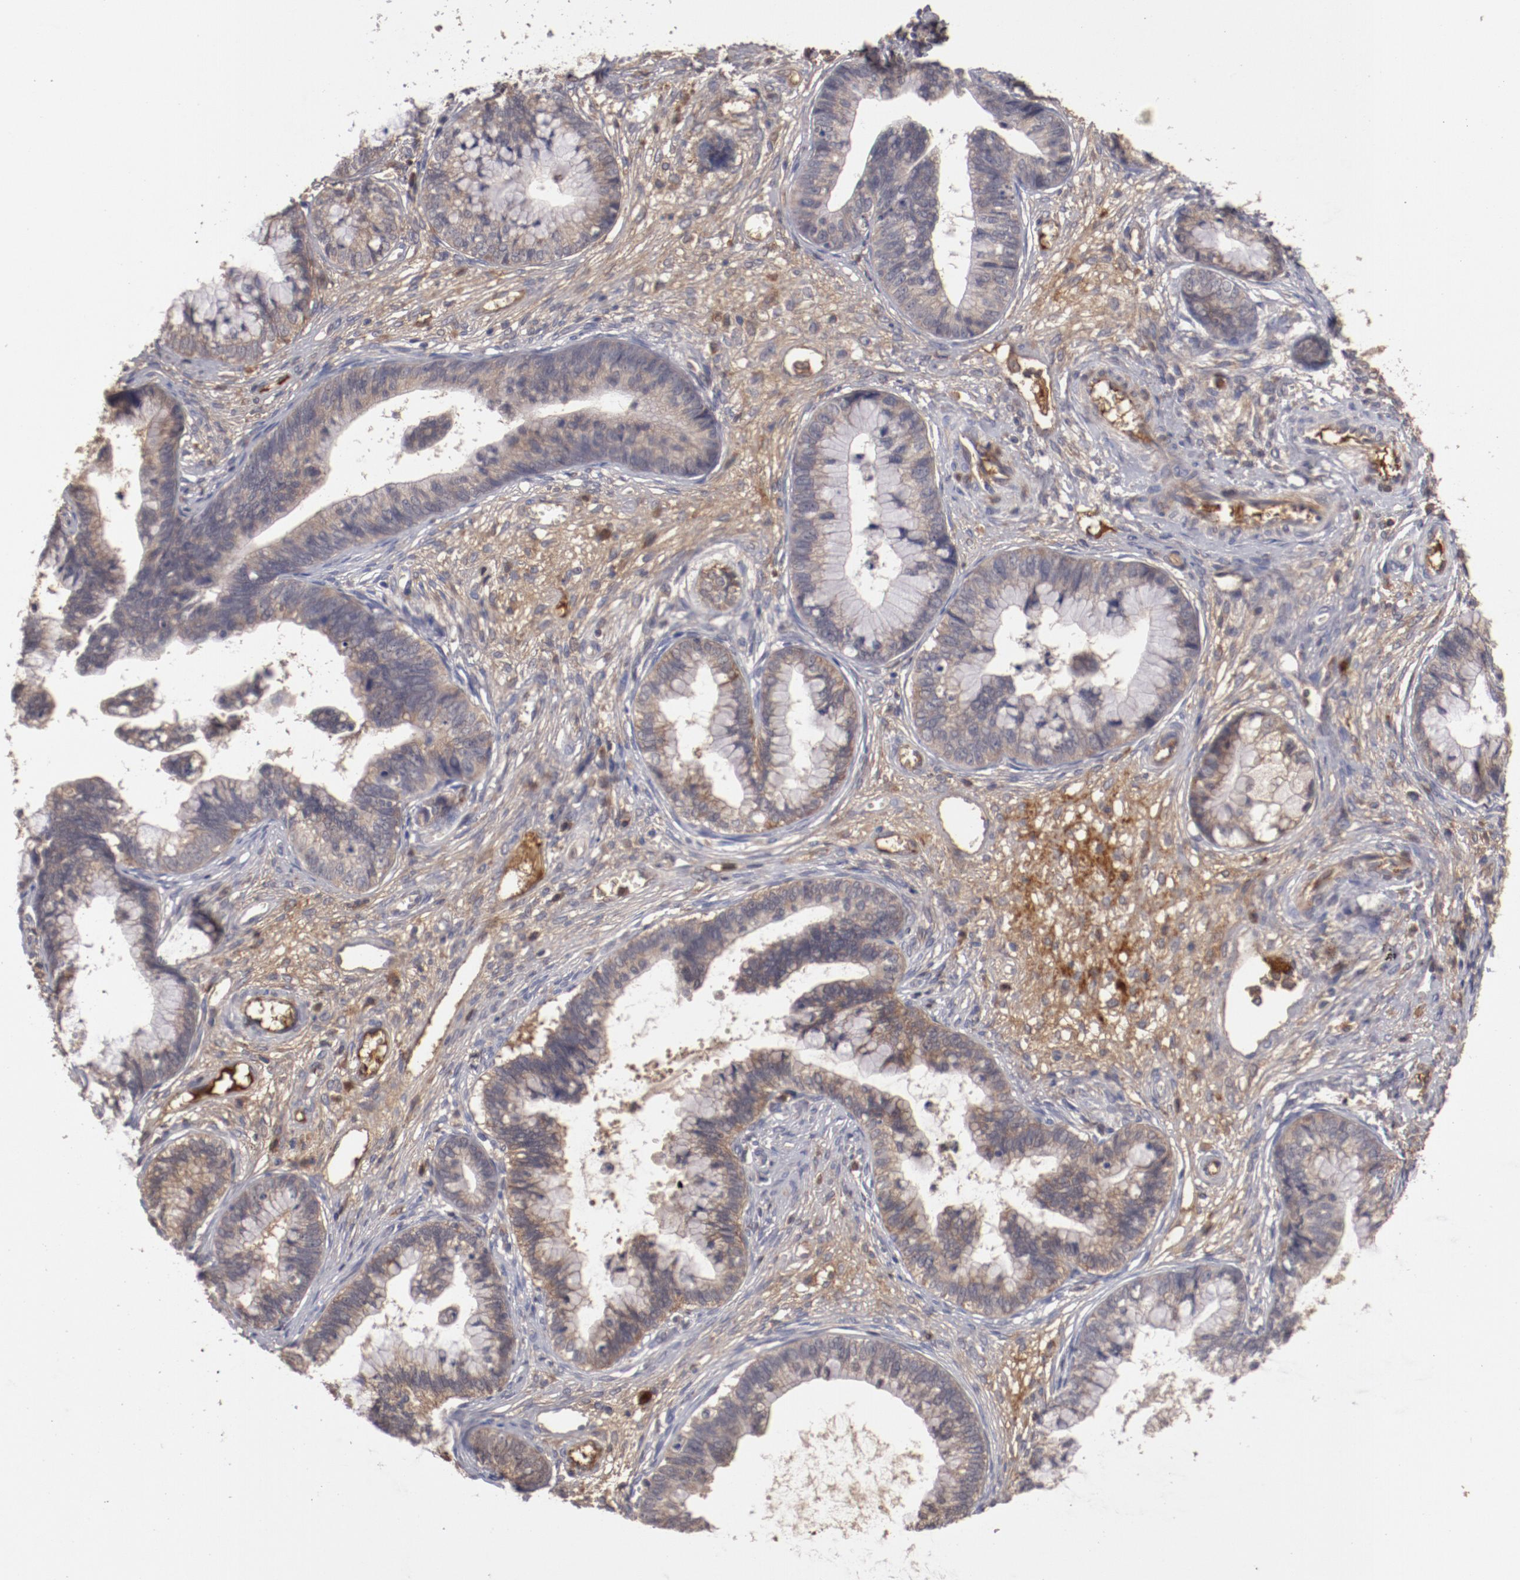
{"staining": {"intensity": "moderate", "quantity": "25%-75%", "location": "cytoplasmic/membranous"}, "tissue": "cervical cancer", "cell_type": "Tumor cells", "image_type": "cancer", "snomed": [{"axis": "morphology", "description": "Adenocarcinoma, NOS"}, {"axis": "topography", "description": "Cervix"}], "caption": "The photomicrograph reveals staining of cervical cancer (adenocarcinoma), revealing moderate cytoplasmic/membranous protein staining (brown color) within tumor cells.", "gene": "CP", "patient": {"sex": "female", "age": 44}}